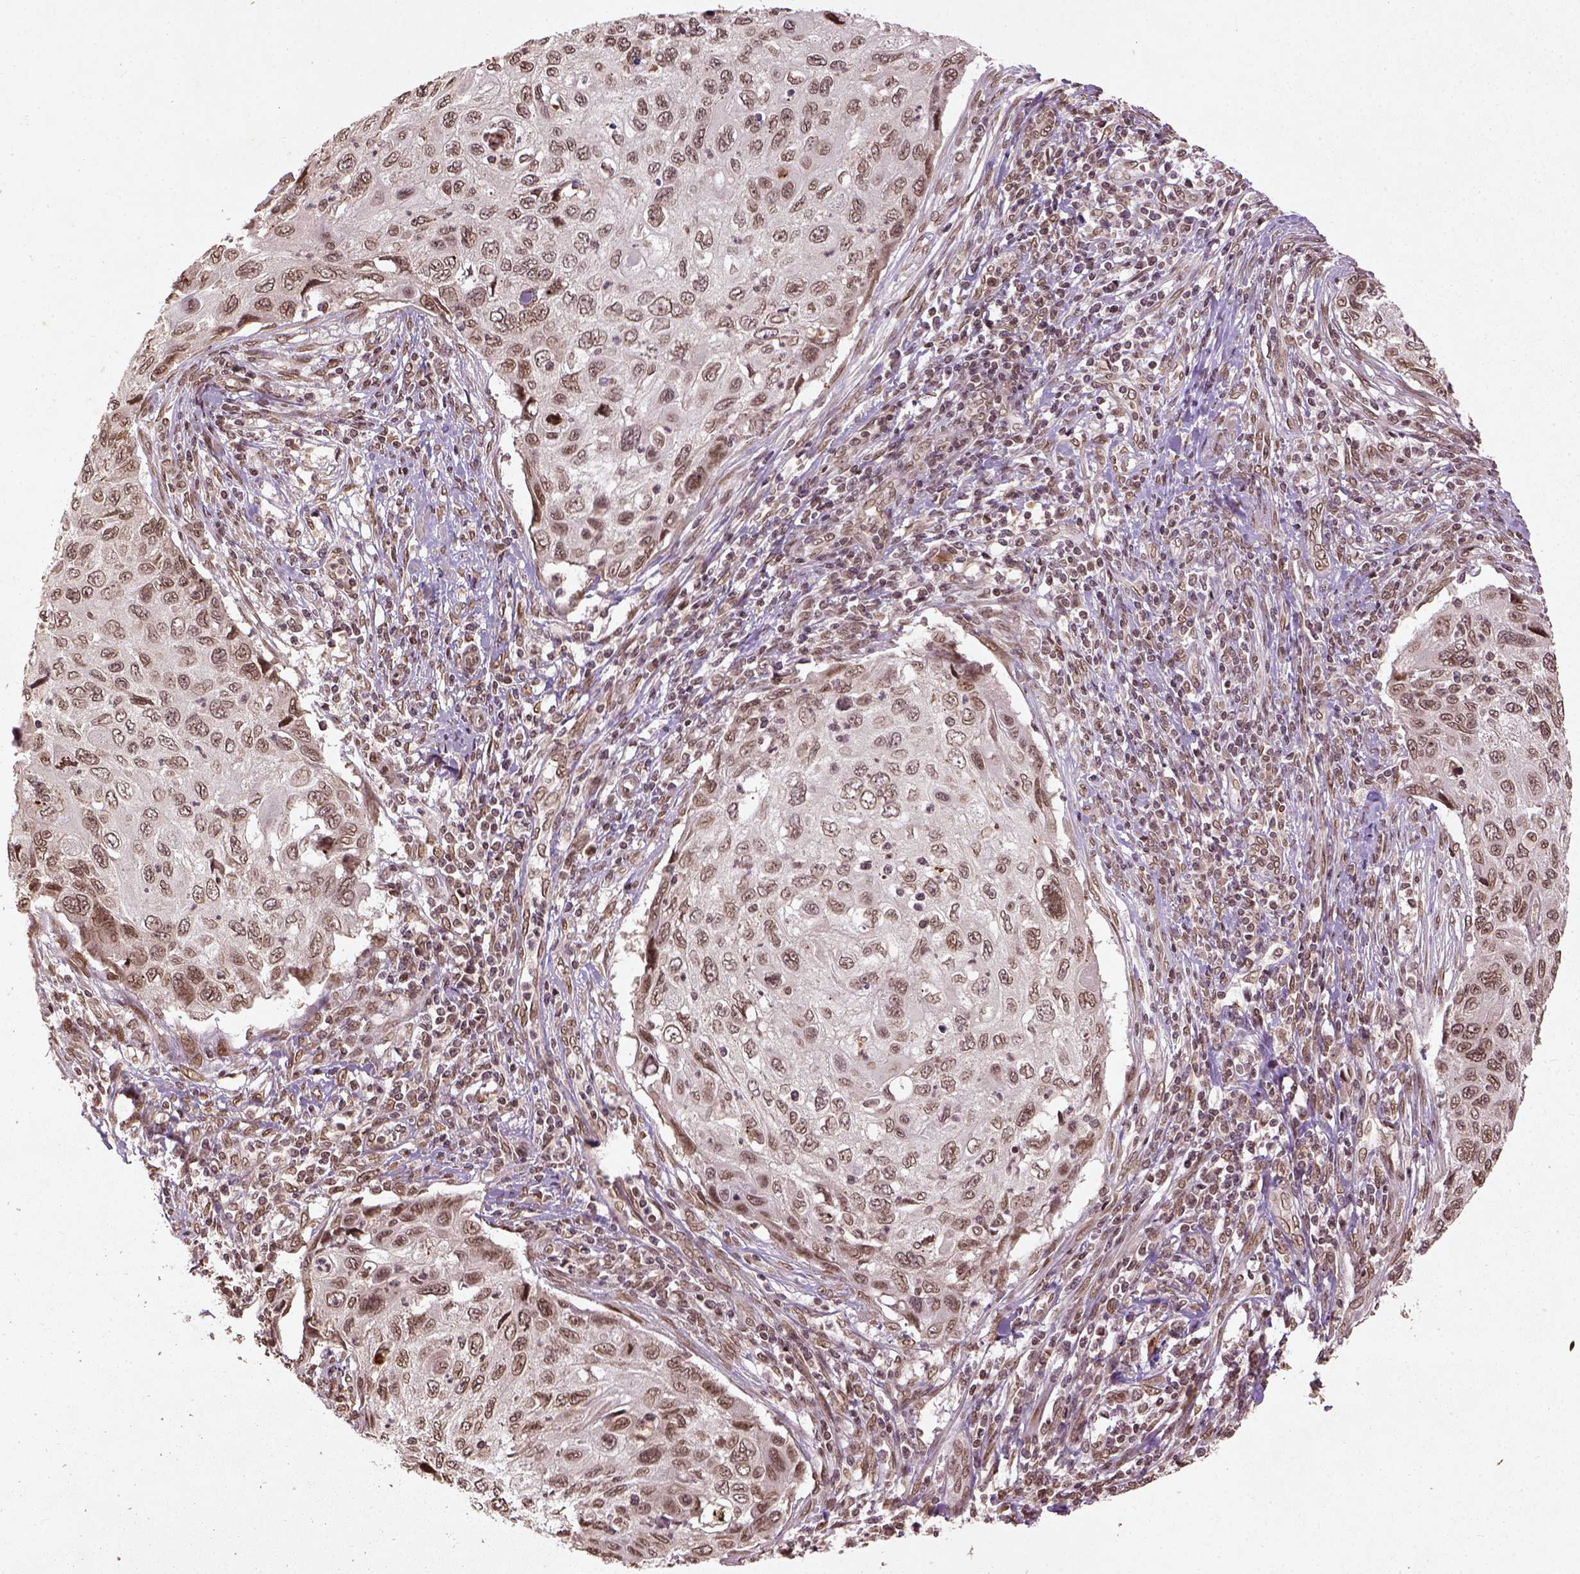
{"staining": {"intensity": "moderate", "quantity": ">75%", "location": "nuclear"}, "tissue": "cervical cancer", "cell_type": "Tumor cells", "image_type": "cancer", "snomed": [{"axis": "morphology", "description": "Squamous cell carcinoma, NOS"}, {"axis": "topography", "description": "Cervix"}], "caption": "DAB (3,3'-diaminobenzidine) immunohistochemical staining of cervical cancer (squamous cell carcinoma) demonstrates moderate nuclear protein staining in about >75% of tumor cells.", "gene": "BANF1", "patient": {"sex": "female", "age": 70}}